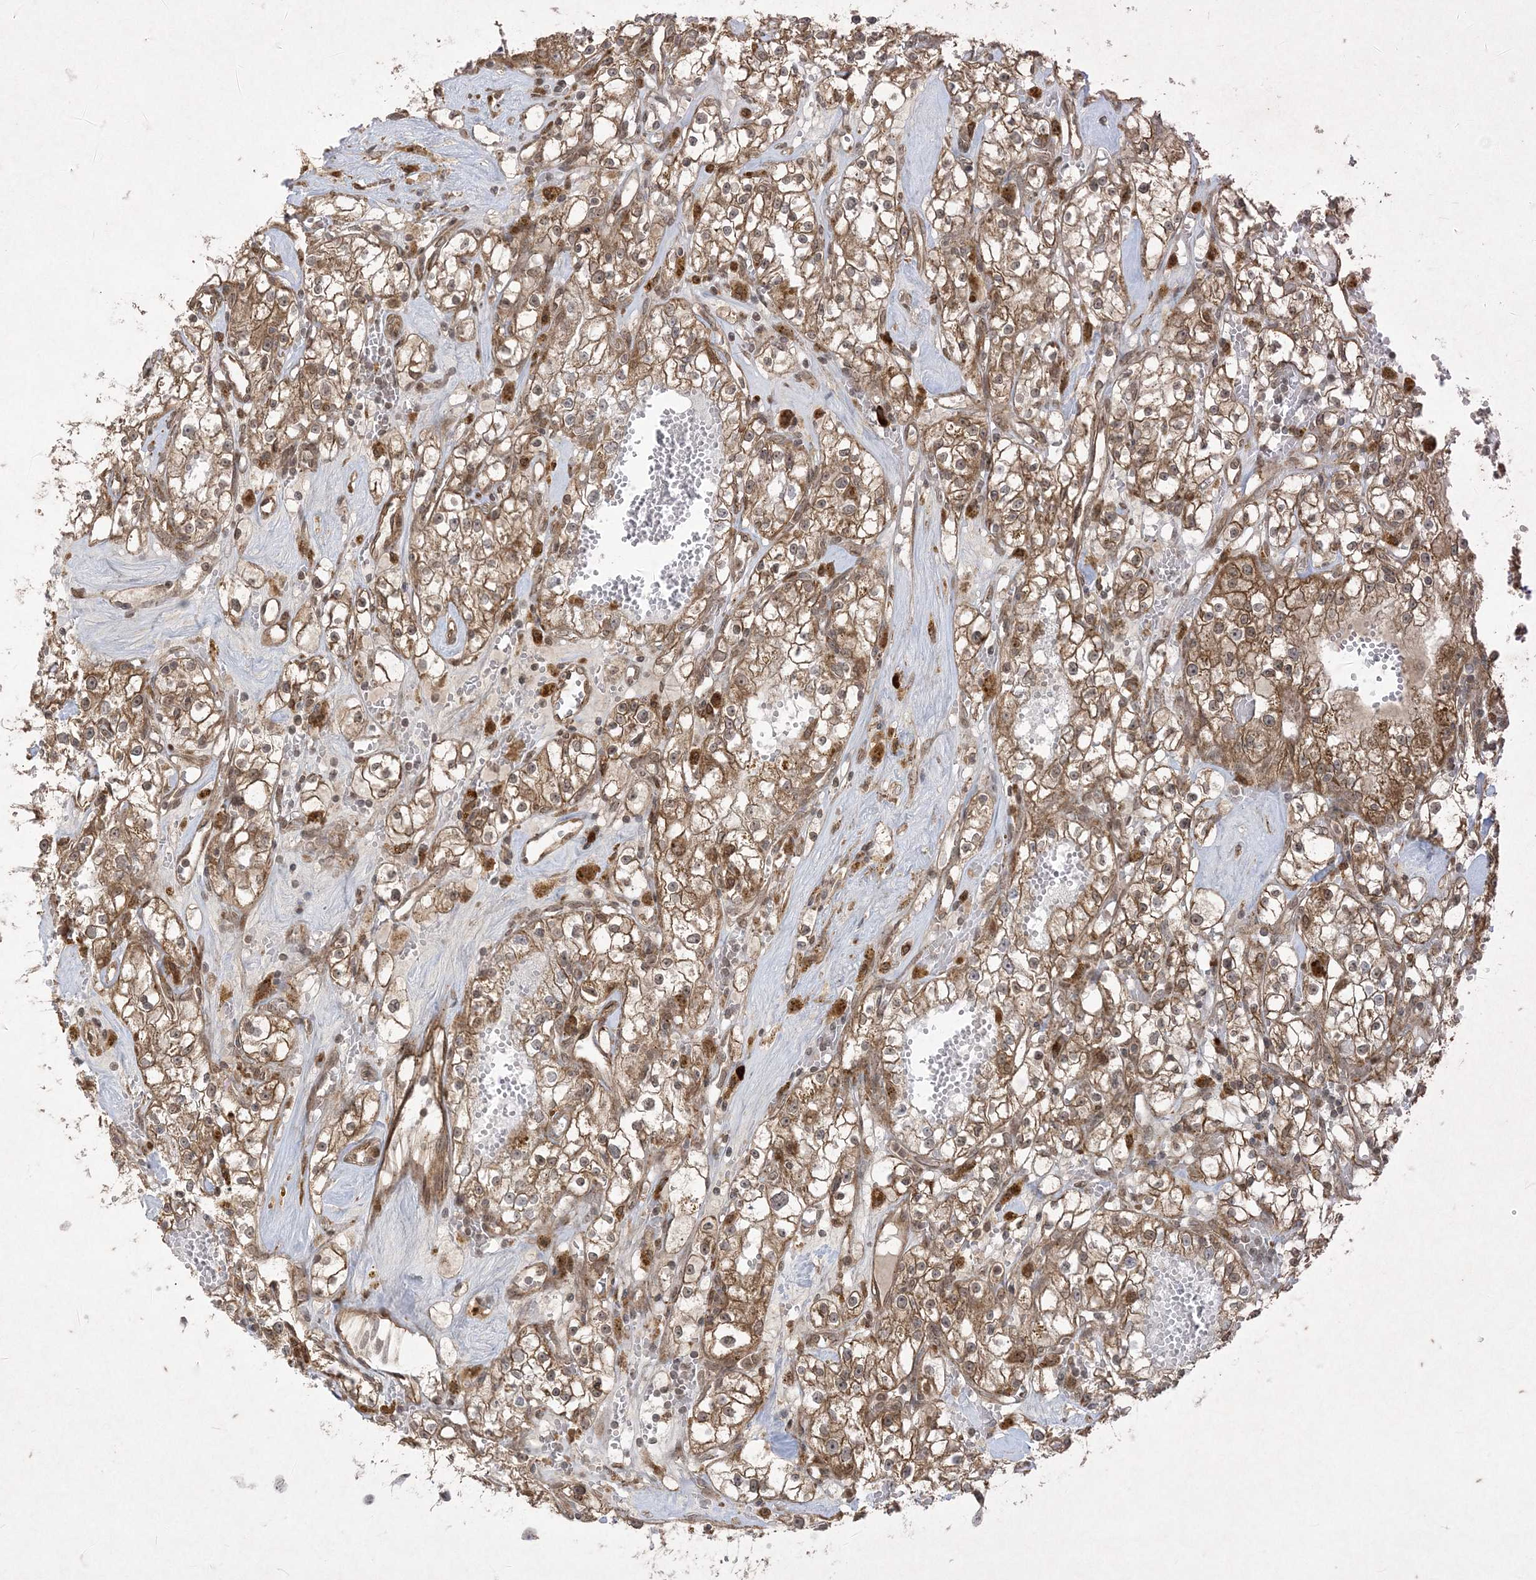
{"staining": {"intensity": "moderate", "quantity": ">75%", "location": "cytoplasmic/membranous"}, "tissue": "renal cancer", "cell_type": "Tumor cells", "image_type": "cancer", "snomed": [{"axis": "morphology", "description": "Adenocarcinoma, NOS"}, {"axis": "topography", "description": "Kidney"}], "caption": "This is a photomicrograph of immunohistochemistry (IHC) staining of renal adenocarcinoma, which shows moderate staining in the cytoplasmic/membranous of tumor cells.", "gene": "RRAS", "patient": {"sex": "male", "age": 56}}